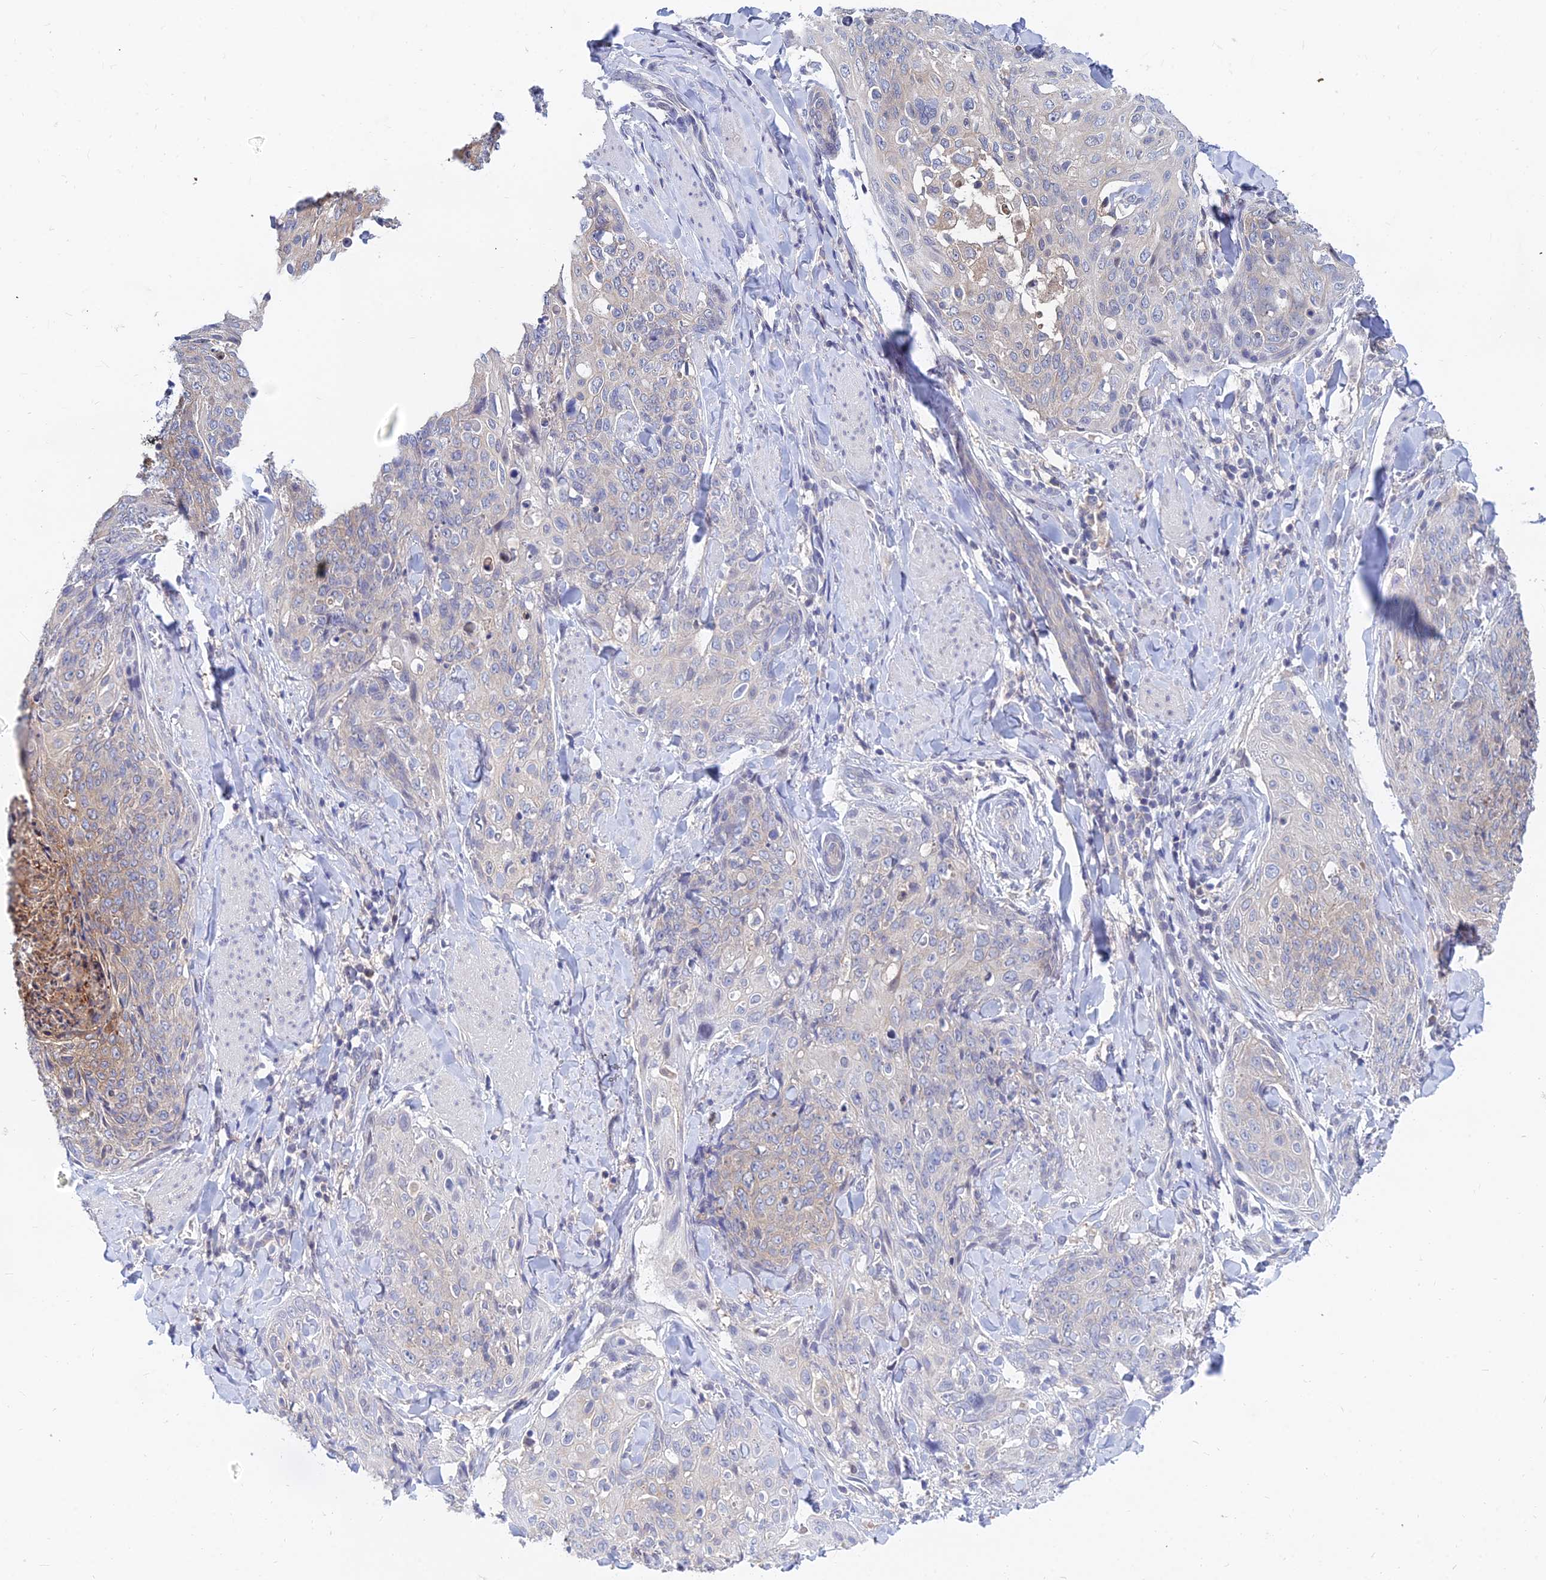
{"staining": {"intensity": "moderate", "quantity": "<25%", "location": "cytoplasmic/membranous"}, "tissue": "skin cancer", "cell_type": "Tumor cells", "image_type": "cancer", "snomed": [{"axis": "morphology", "description": "Squamous cell carcinoma, NOS"}, {"axis": "topography", "description": "Skin"}, {"axis": "topography", "description": "Vulva"}], "caption": "Protein staining of skin cancer (squamous cell carcinoma) tissue reveals moderate cytoplasmic/membranous positivity in approximately <25% of tumor cells. (DAB (3,3'-diaminobenzidine) = brown stain, brightfield microscopy at high magnification).", "gene": "B3GALT4", "patient": {"sex": "female", "age": 85}}